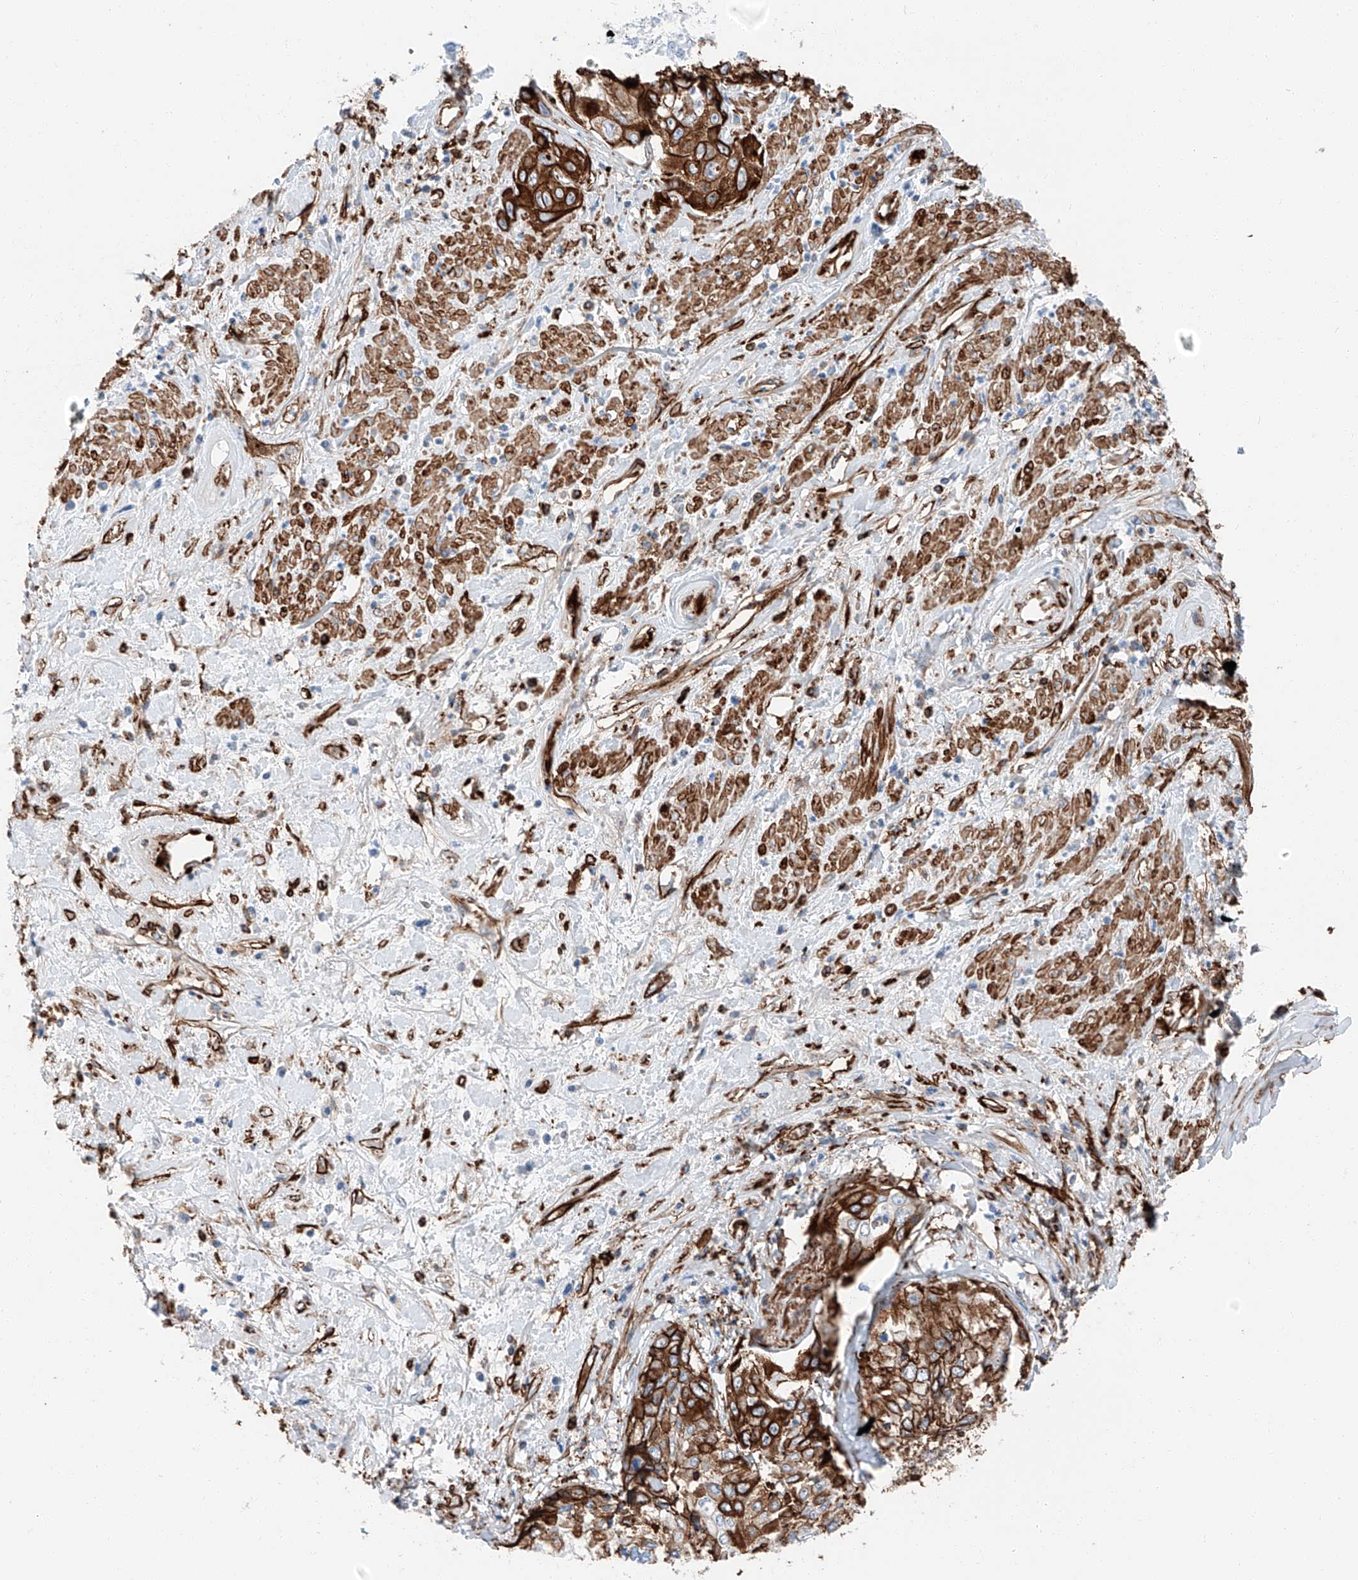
{"staining": {"intensity": "strong", "quantity": ">75%", "location": "cytoplasmic/membranous"}, "tissue": "cervical cancer", "cell_type": "Tumor cells", "image_type": "cancer", "snomed": [{"axis": "morphology", "description": "Squamous cell carcinoma, NOS"}, {"axis": "topography", "description": "Cervix"}], "caption": "Cervical cancer (squamous cell carcinoma) stained with a brown dye shows strong cytoplasmic/membranous positive expression in approximately >75% of tumor cells.", "gene": "ZNF804A", "patient": {"sex": "female", "age": 31}}